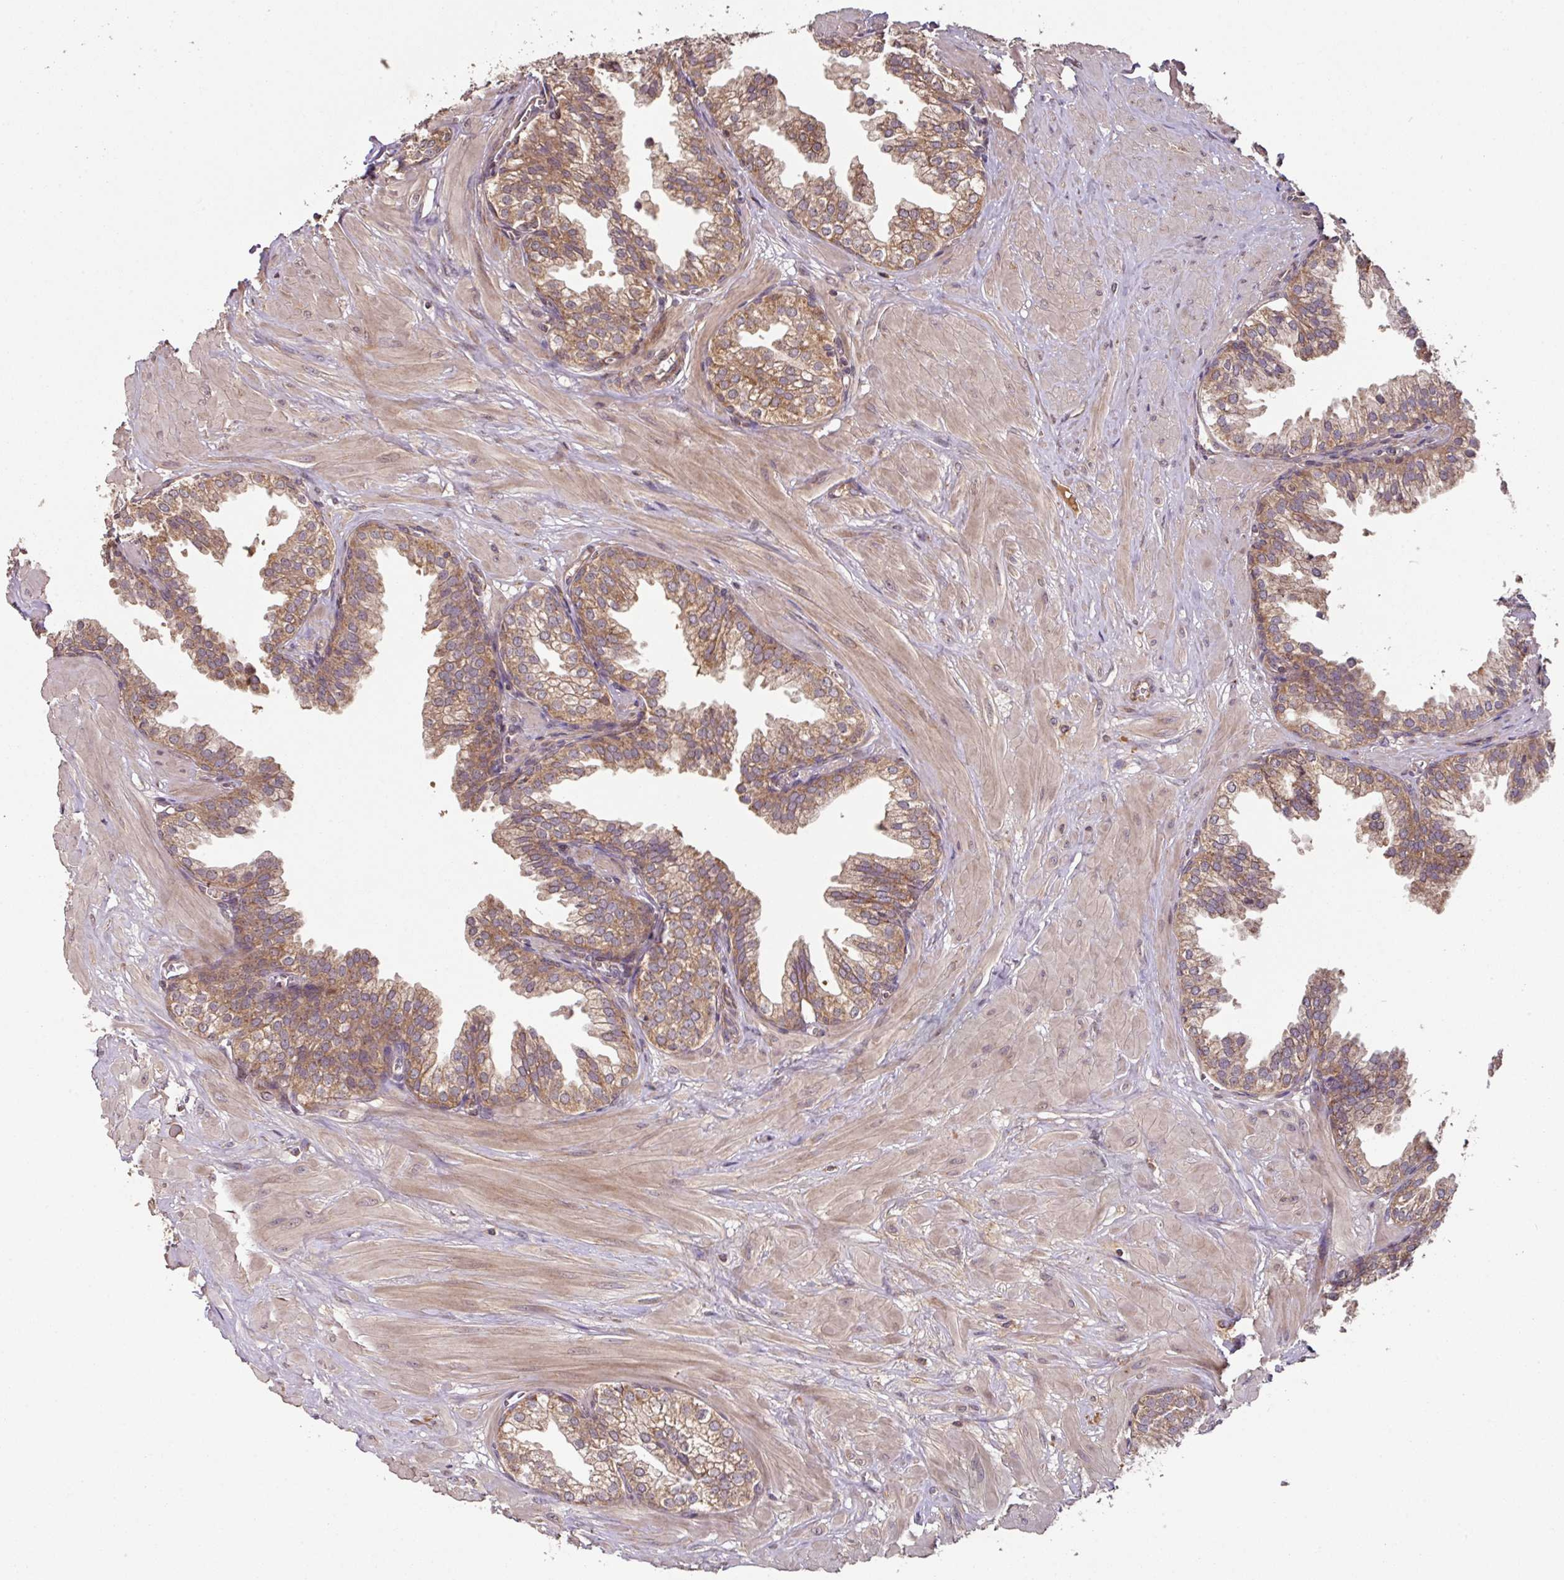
{"staining": {"intensity": "moderate", "quantity": ">75%", "location": "cytoplasmic/membranous"}, "tissue": "prostate", "cell_type": "Glandular cells", "image_type": "normal", "snomed": [{"axis": "morphology", "description": "Normal tissue, NOS"}, {"axis": "topography", "description": "Prostate"}, {"axis": "topography", "description": "Peripheral nerve tissue"}], "caption": "Protein staining shows moderate cytoplasmic/membranous expression in about >75% of glandular cells in normal prostate.", "gene": "MRRF", "patient": {"sex": "male", "age": 55}}